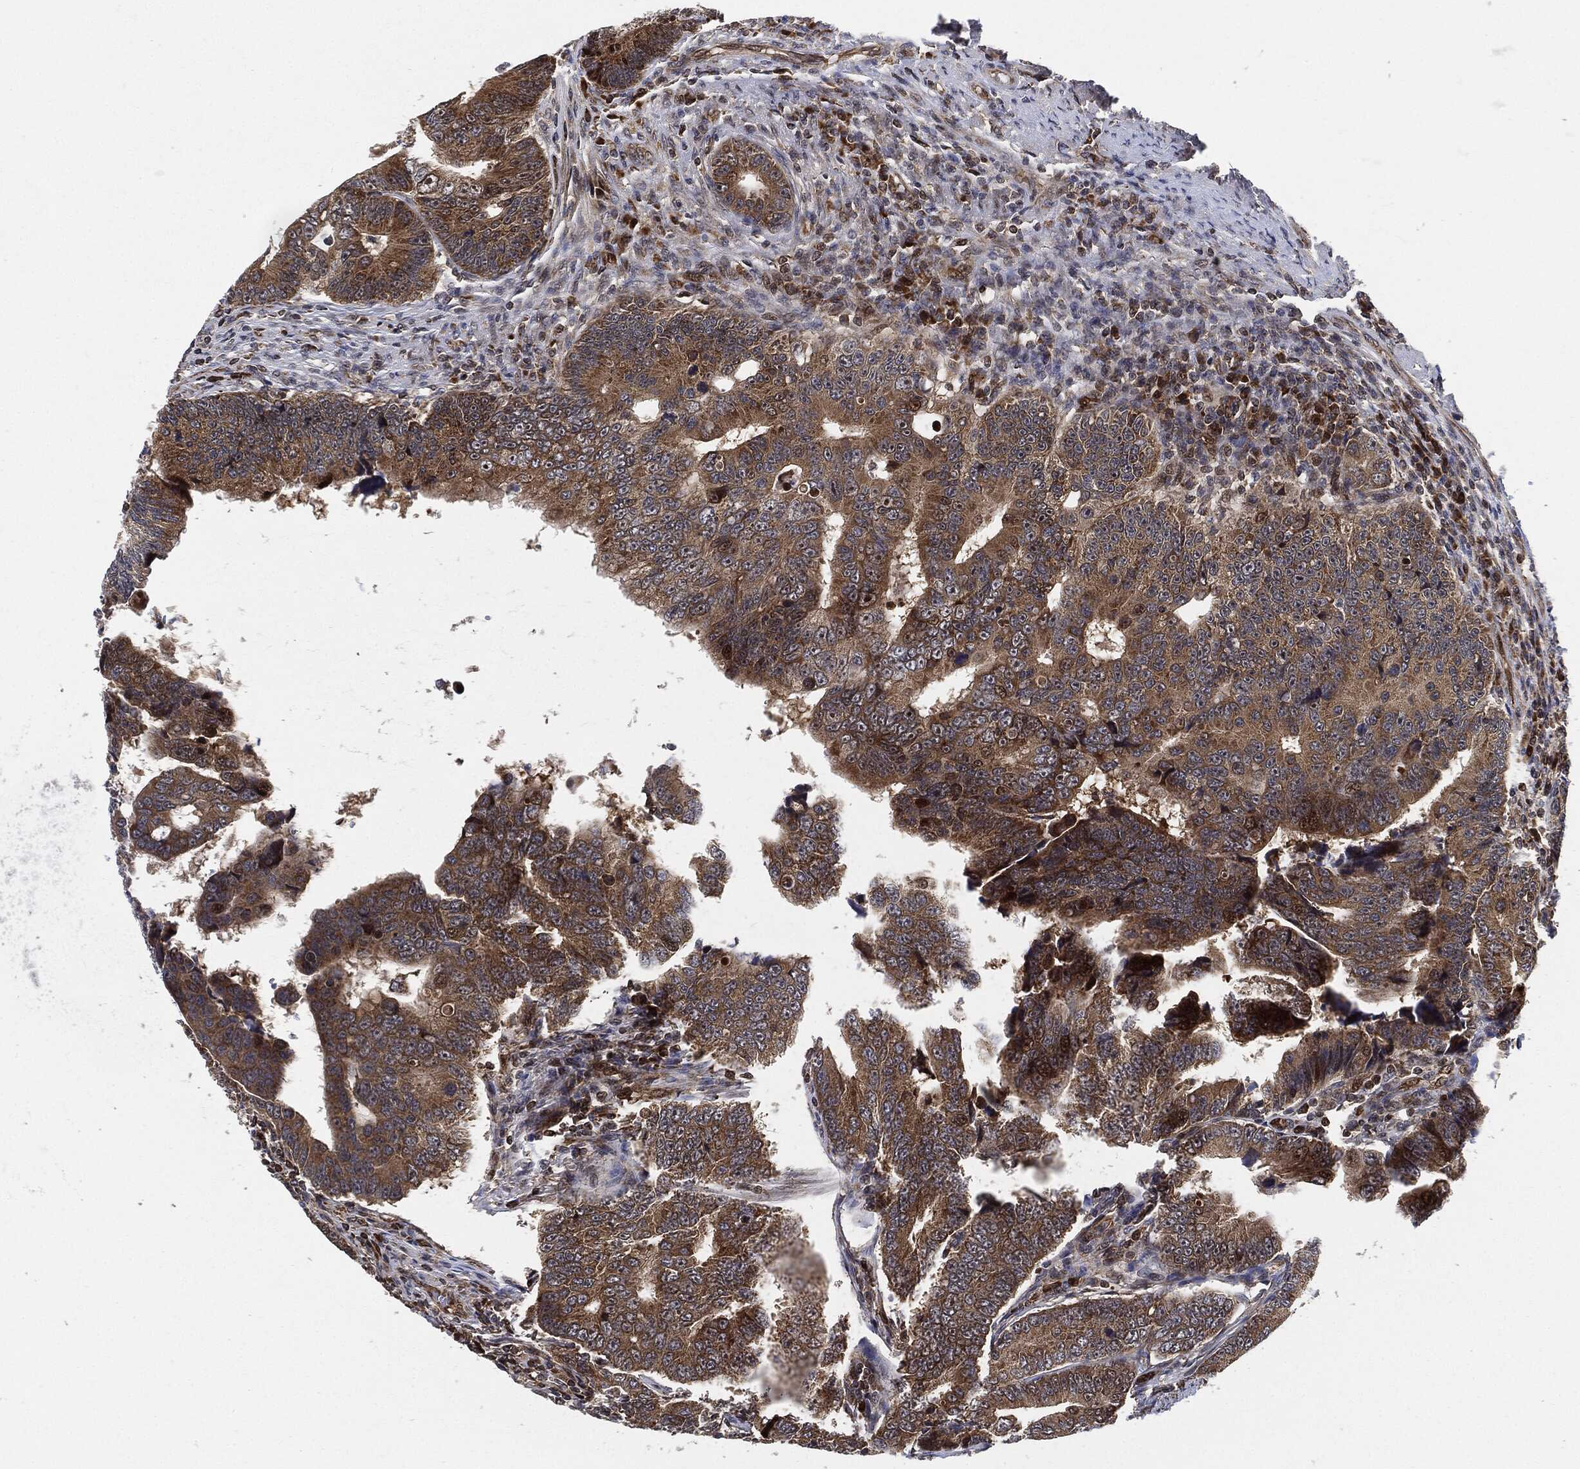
{"staining": {"intensity": "moderate", "quantity": ">75%", "location": "cytoplasmic/membranous"}, "tissue": "colorectal cancer", "cell_type": "Tumor cells", "image_type": "cancer", "snomed": [{"axis": "morphology", "description": "Adenocarcinoma, NOS"}, {"axis": "topography", "description": "Colon"}], "caption": "Immunohistochemistry (DAB) staining of human colorectal cancer demonstrates moderate cytoplasmic/membranous protein staining in about >75% of tumor cells.", "gene": "RNASEL", "patient": {"sex": "female", "age": 72}}